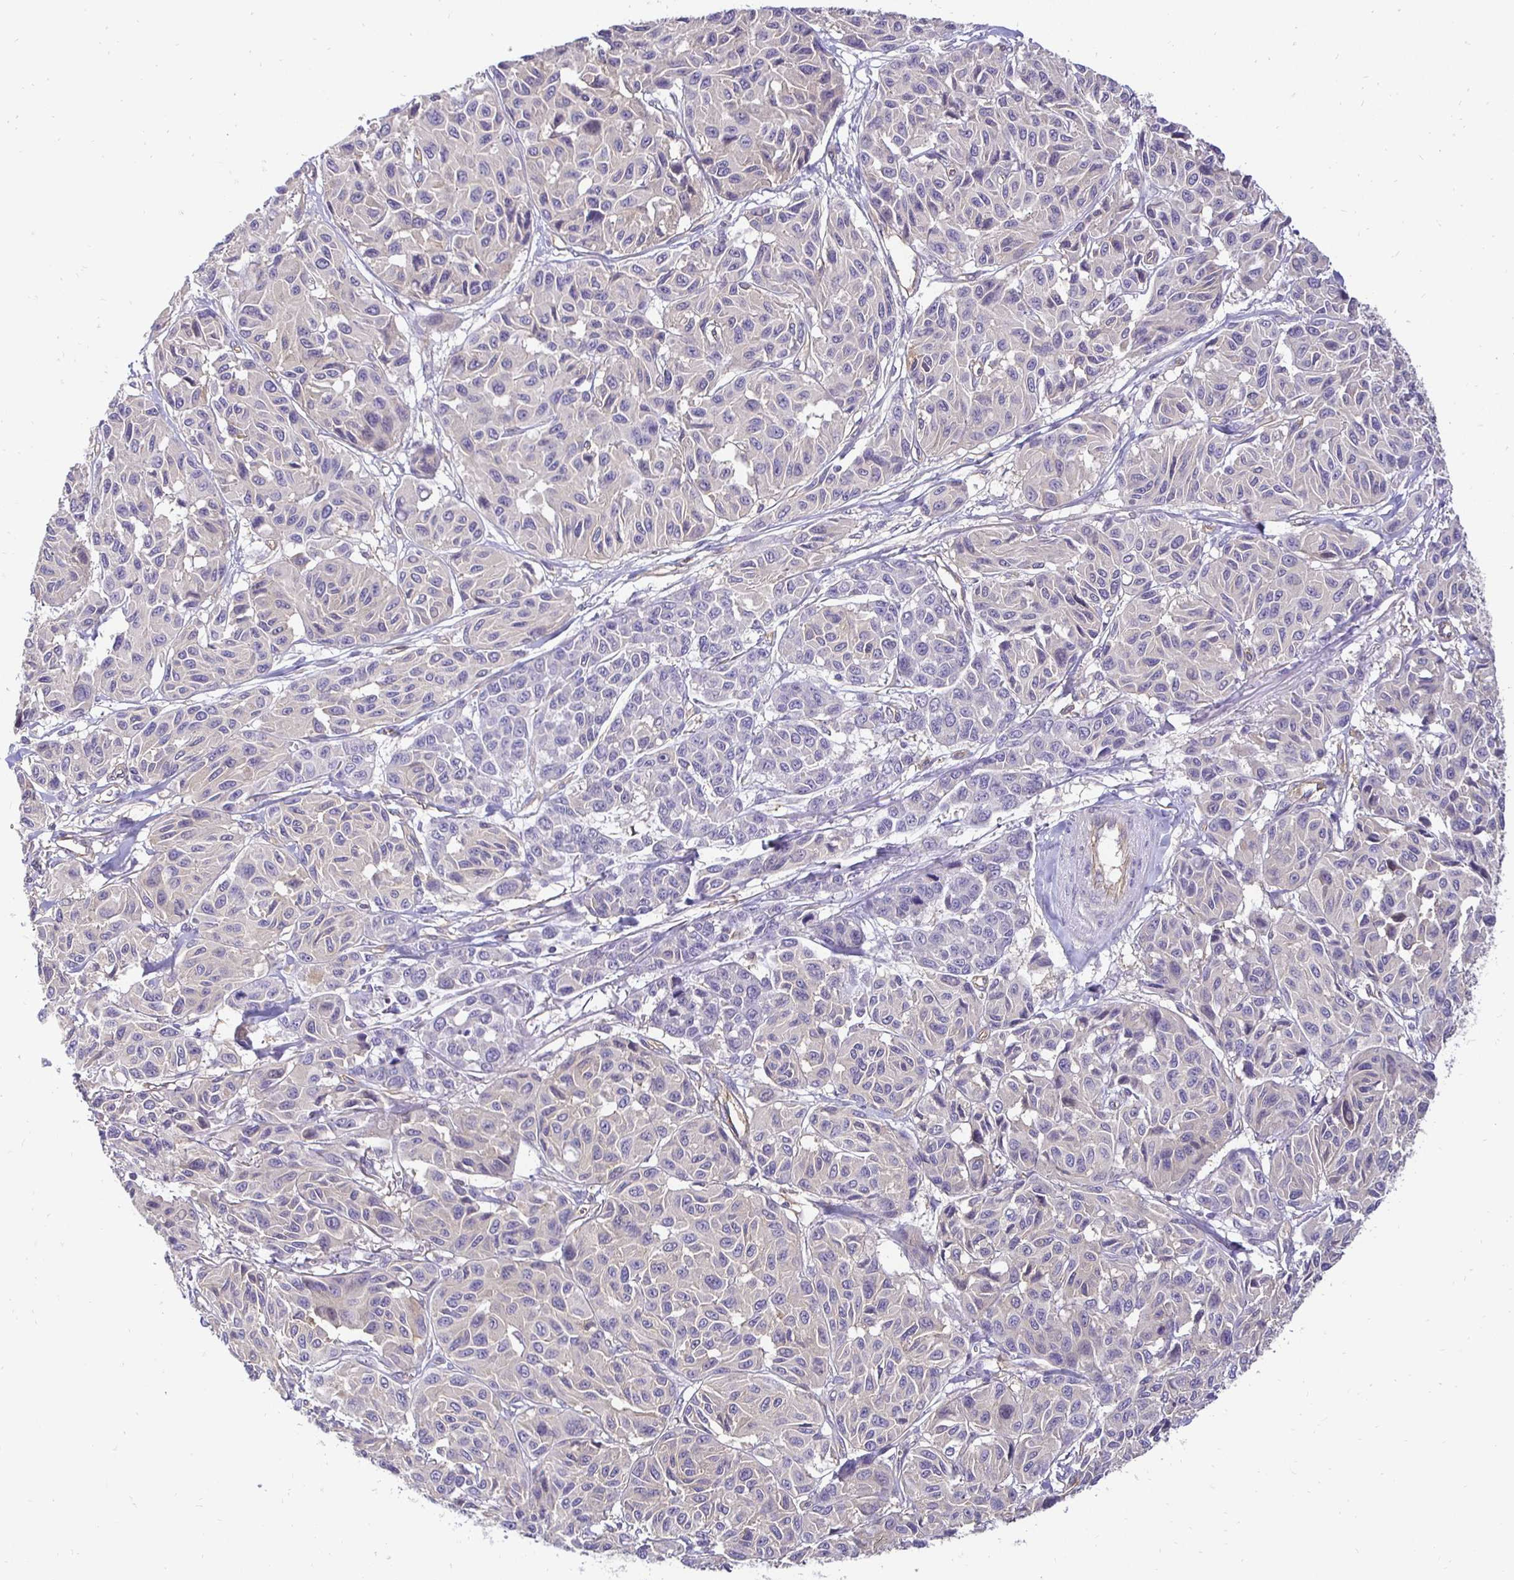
{"staining": {"intensity": "negative", "quantity": "none", "location": "none"}, "tissue": "melanoma", "cell_type": "Tumor cells", "image_type": "cancer", "snomed": [{"axis": "morphology", "description": "Malignant melanoma, NOS"}, {"axis": "topography", "description": "Skin"}], "caption": "This is an IHC histopathology image of human malignant melanoma. There is no expression in tumor cells.", "gene": "SLC9A1", "patient": {"sex": "female", "age": 66}}